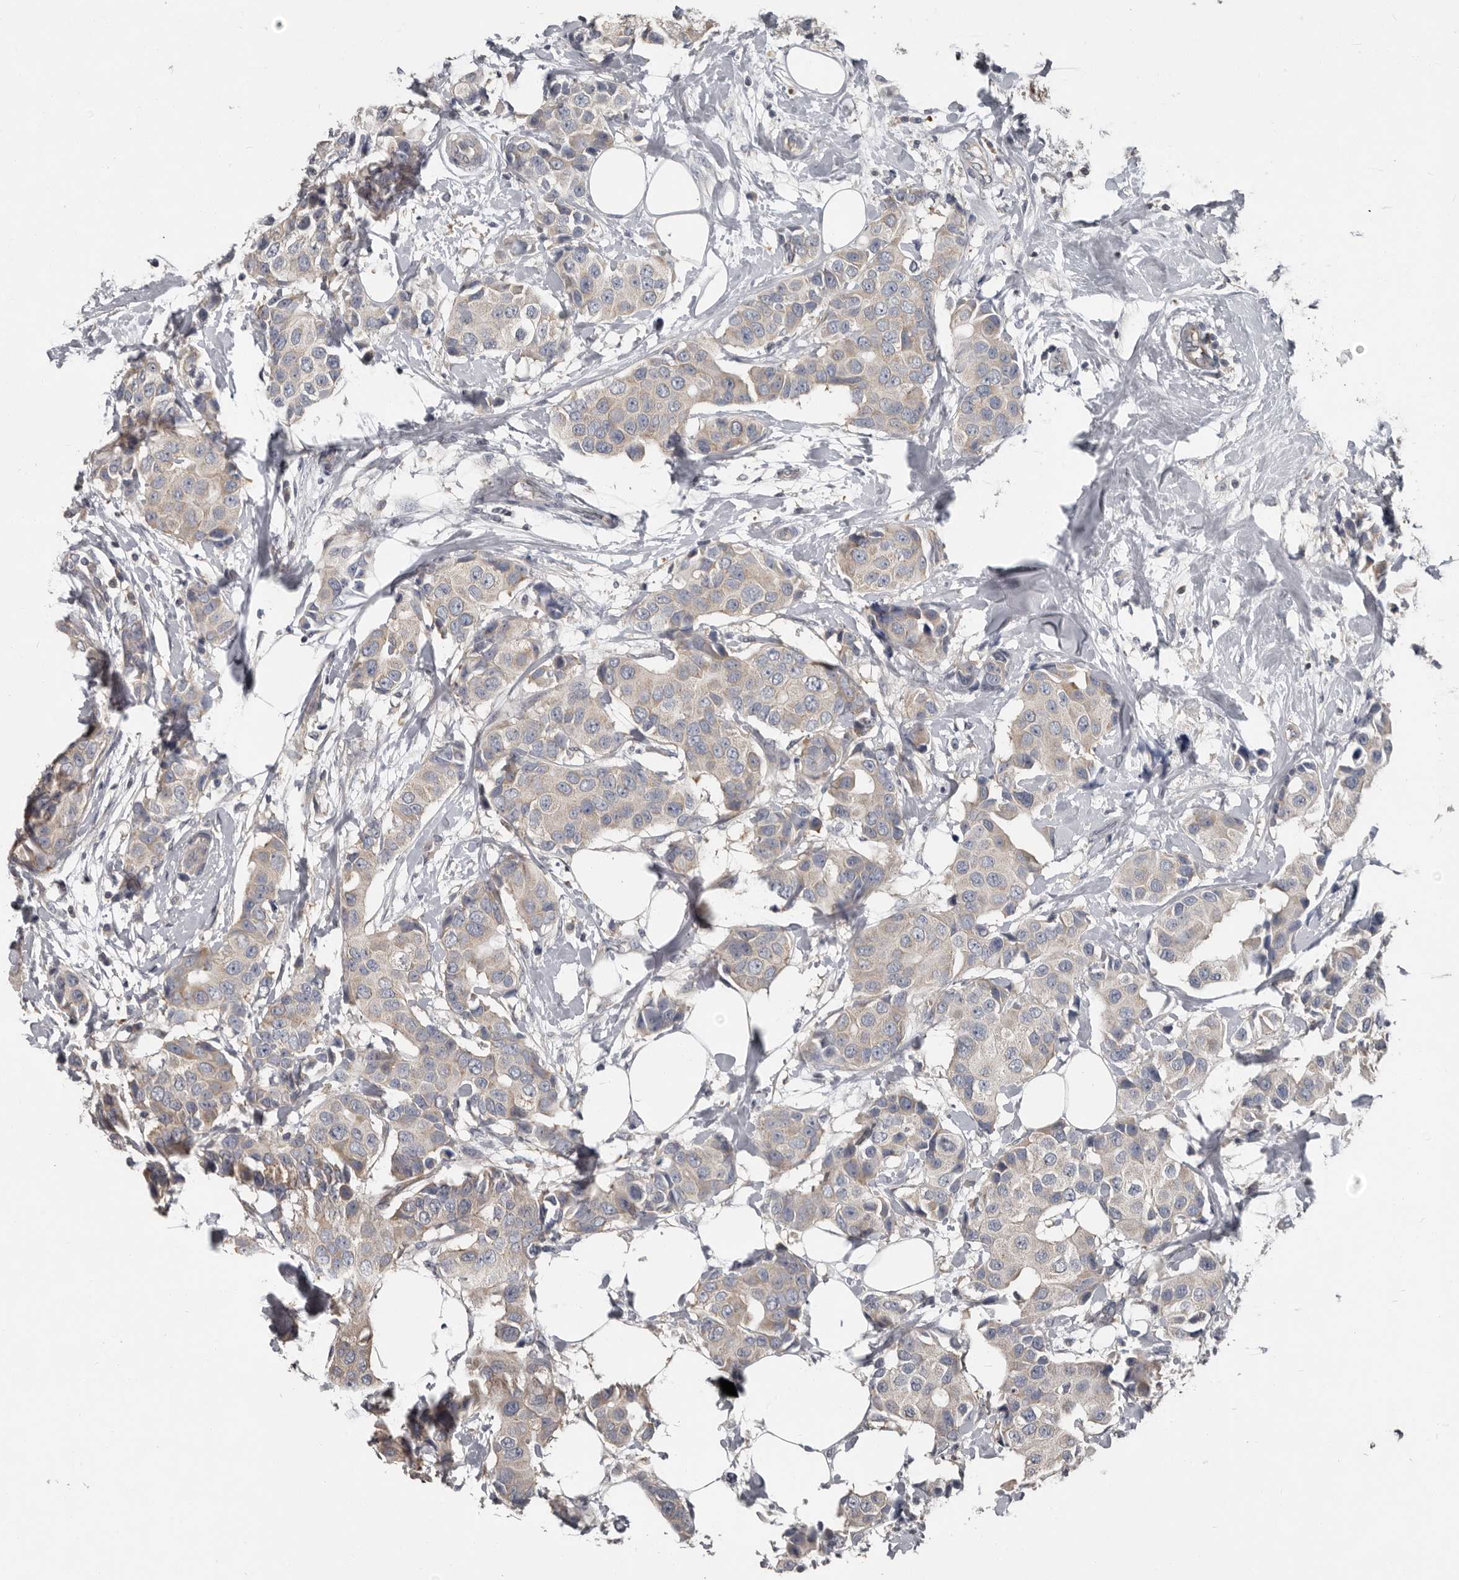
{"staining": {"intensity": "weak", "quantity": "<25%", "location": "cytoplasmic/membranous"}, "tissue": "breast cancer", "cell_type": "Tumor cells", "image_type": "cancer", "snomed": [{"axis": "morphology", "description": "Normal tissue, NOS"}, {"axis": "morphology", "description": "Duct carcinoma"}, {"axis": "topography", "description": "Breast"}], "caption": "Protein analysis of breast intraductal carcinoma displays no significant expression in tumor cells.", "gene": "CA6", "patient": {"sex": "female", "age": 39}}